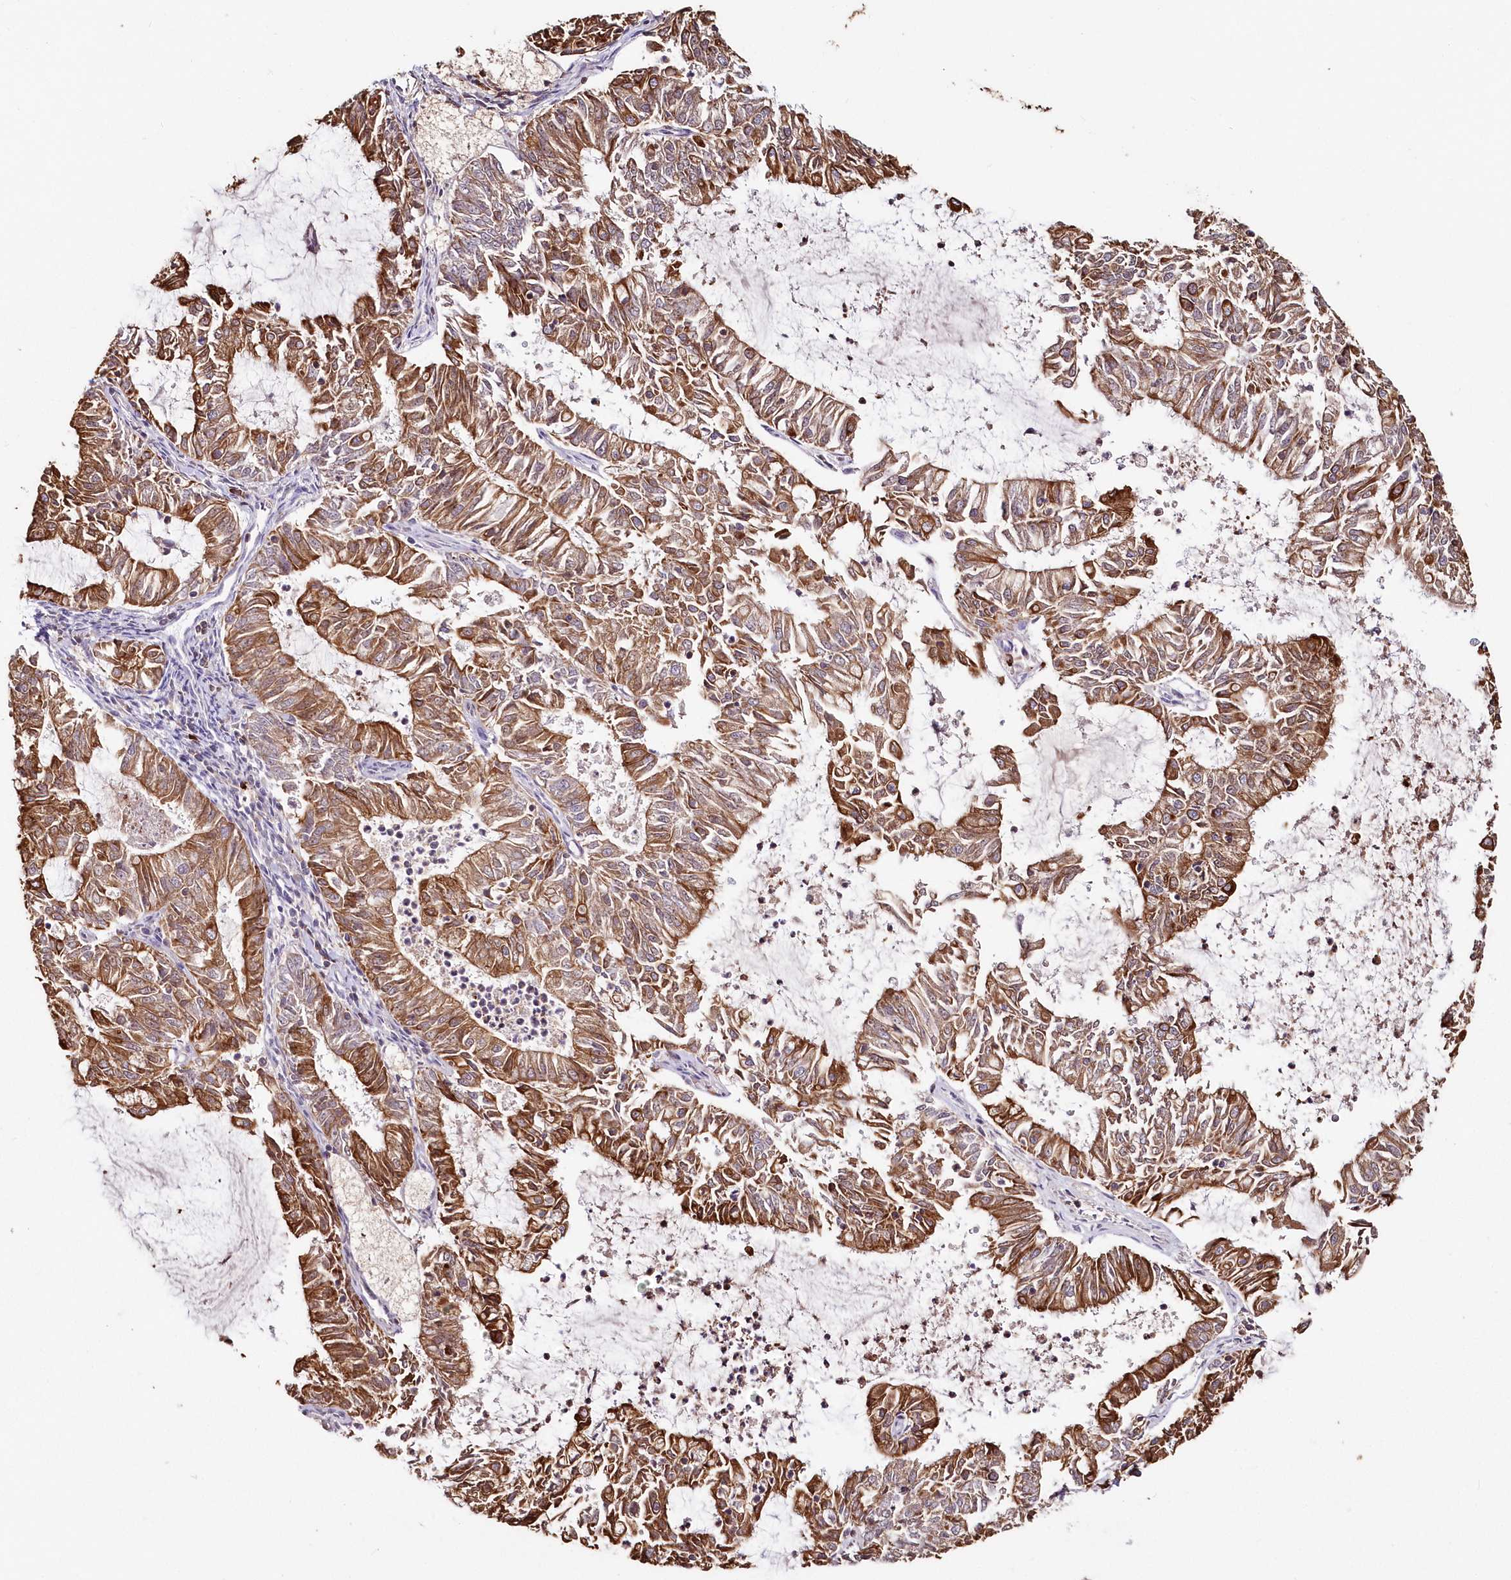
{"staining": {"intensity": "strong", "quantity": ">75%", "location": "cytoplasmic/membranous"}, "tissue": "endometrial cancer", "cell_type": "Tumor cells", "image_type": "cancer", "snomed": [{"axis": "morphology", "description": "Adenocarcinoma, NOS"}, {"axis": "topography", "description": "Endometrium"}], "caption": "Human adenocarcinoma (endometrial) stained with a protein marker reveals strong staining in tumor cells.", "gene": "SNED1", "patient": {"sex": "female", "age": 57}}